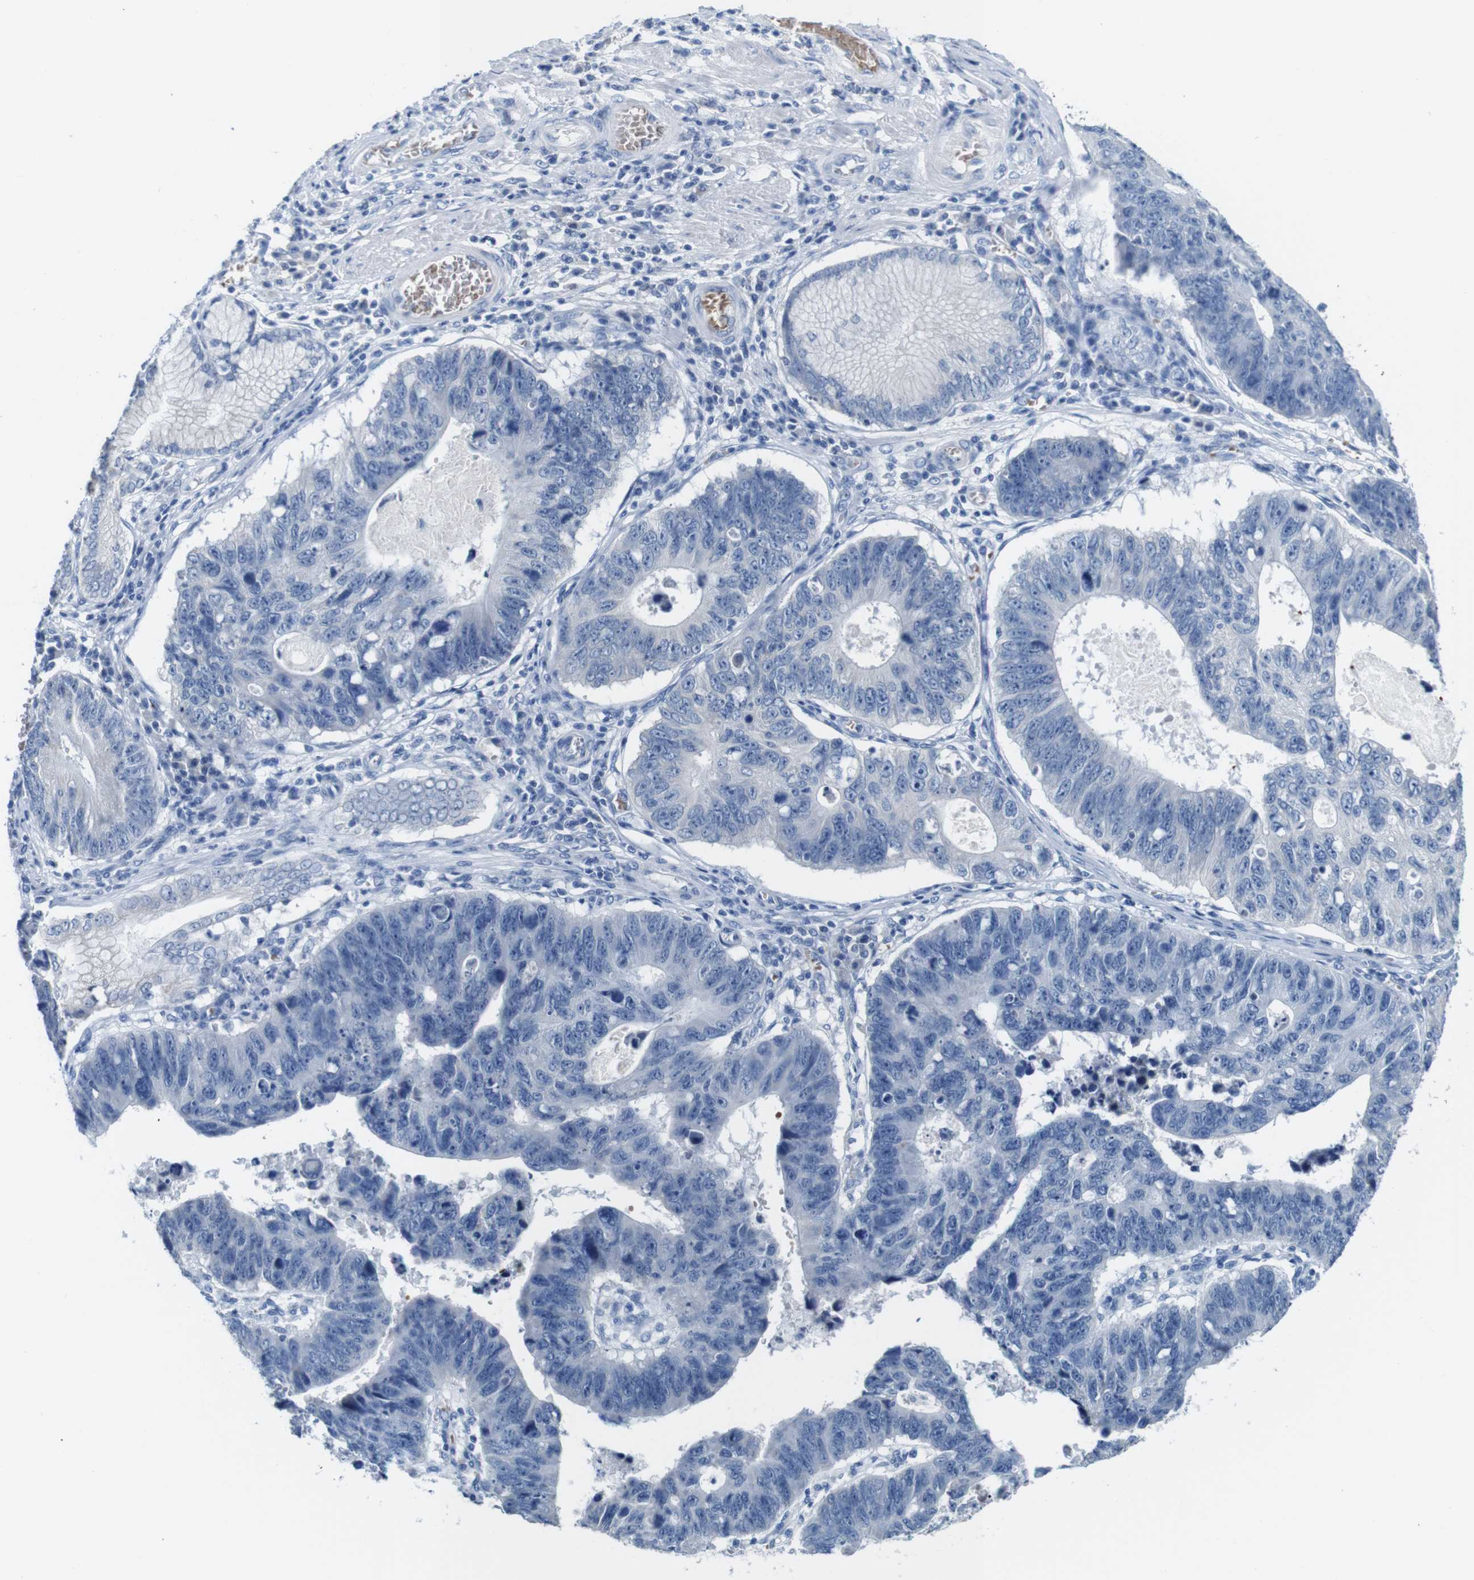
{"staining": {"intensity": "negative", "quantity": "none", "location": "none"}, "tissue": "stomach cancer", "cell_type": "Tumor cells", "image_type": "cancer", "snomed": [{"axis": "morphology", "description": "Adenocarcinoma, NOS"}, {"axis": "topography", "description": "Stomach"}], "caption": "Tumor cells show no significant protein positivity in stomach cancer (adenocarcinoma).", "gene": "IGSF8", "patient": {"sex": "male", "age": 59}}